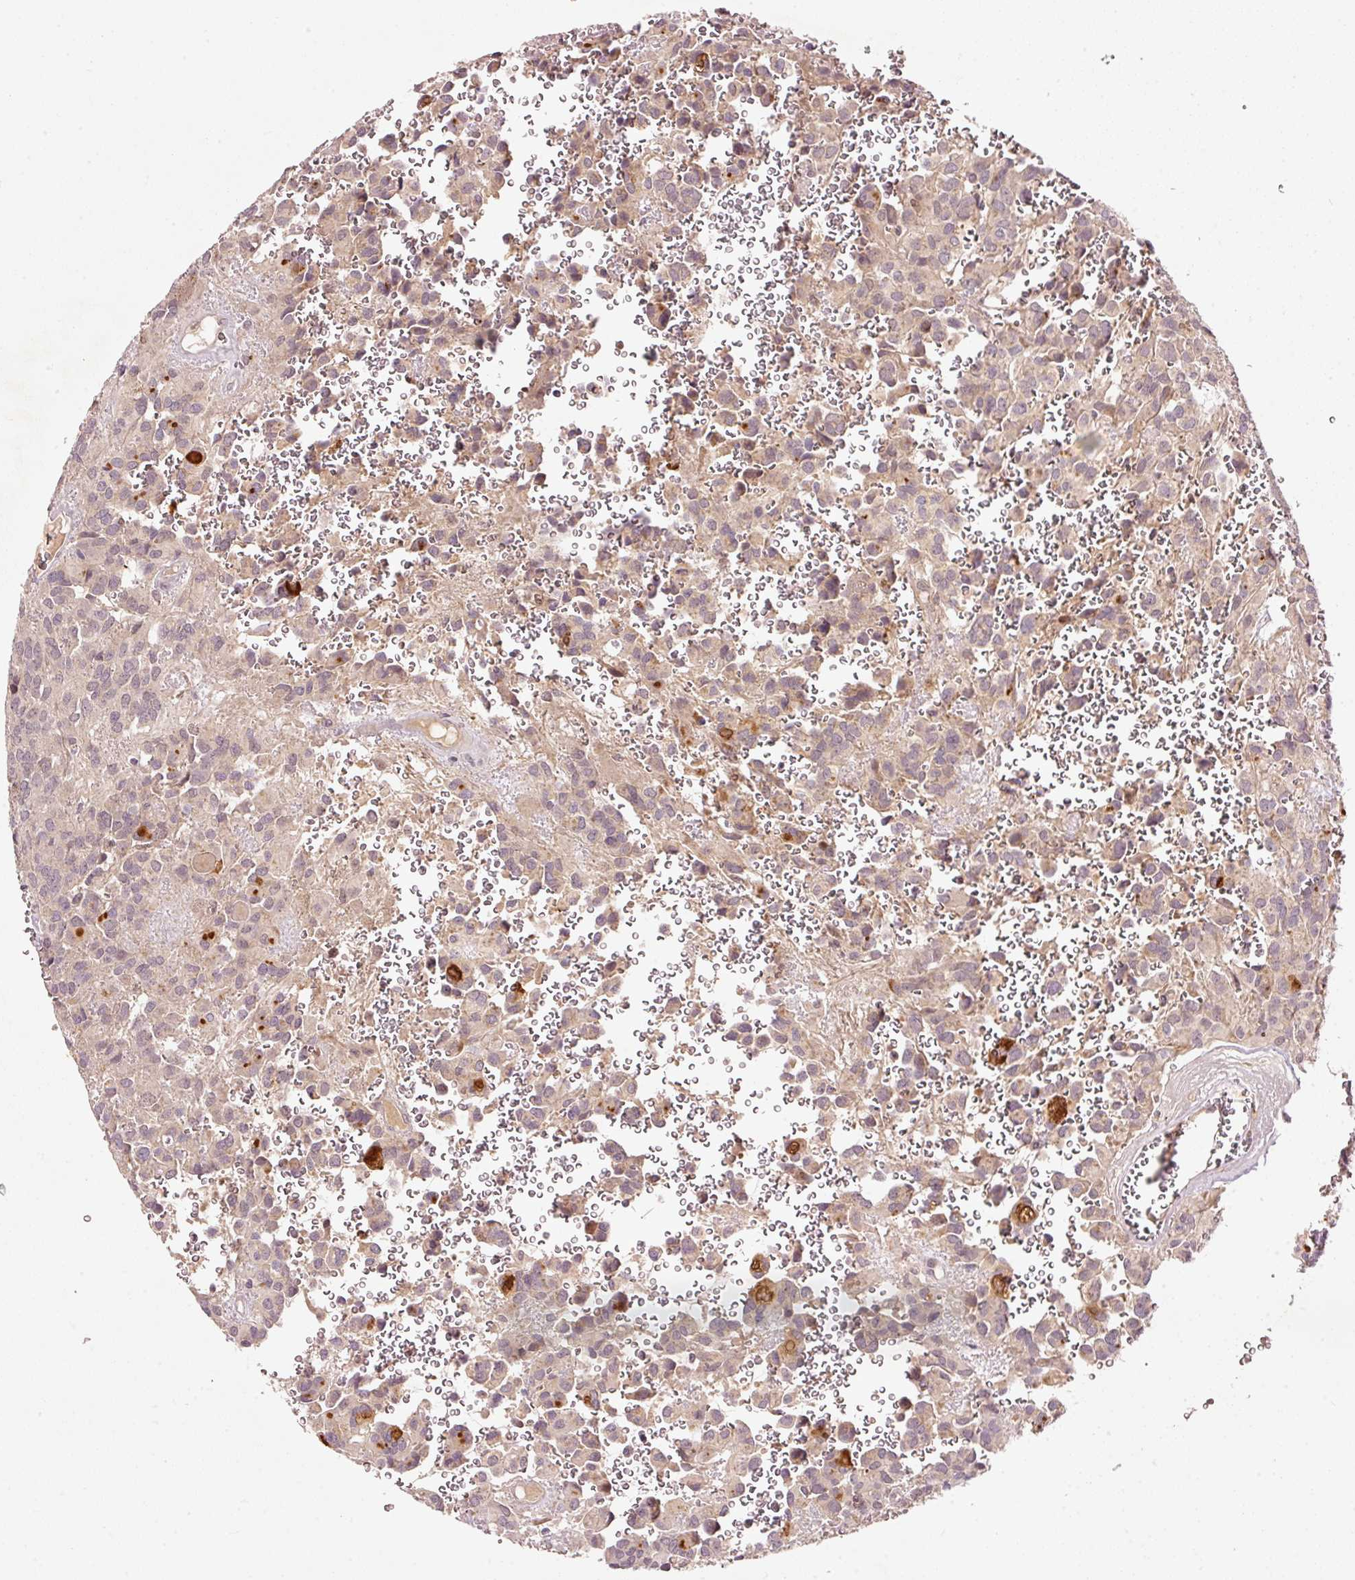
{"staining": {"intensity": "strong", "quantity": "<25%", "location": "cytoplasmic/membranous"}, "tissue": "glioma", "cell_type": "Tumor cells", "image_type": "cancer", "snomed": [{"axis": "morphology", "description": "Glioma, malignant, Low grade"}, {"axis": "topography", "description": "Brain"}], "caption": "Immunohistochemistry image of human glioma stained for a protein (brown), which shows medium levels of strong cytoplasmic/membranous positivity in about <25% of tumor cells.", "gene": "PCDHB1", "patient": {"sex": "male", "age": 56}}